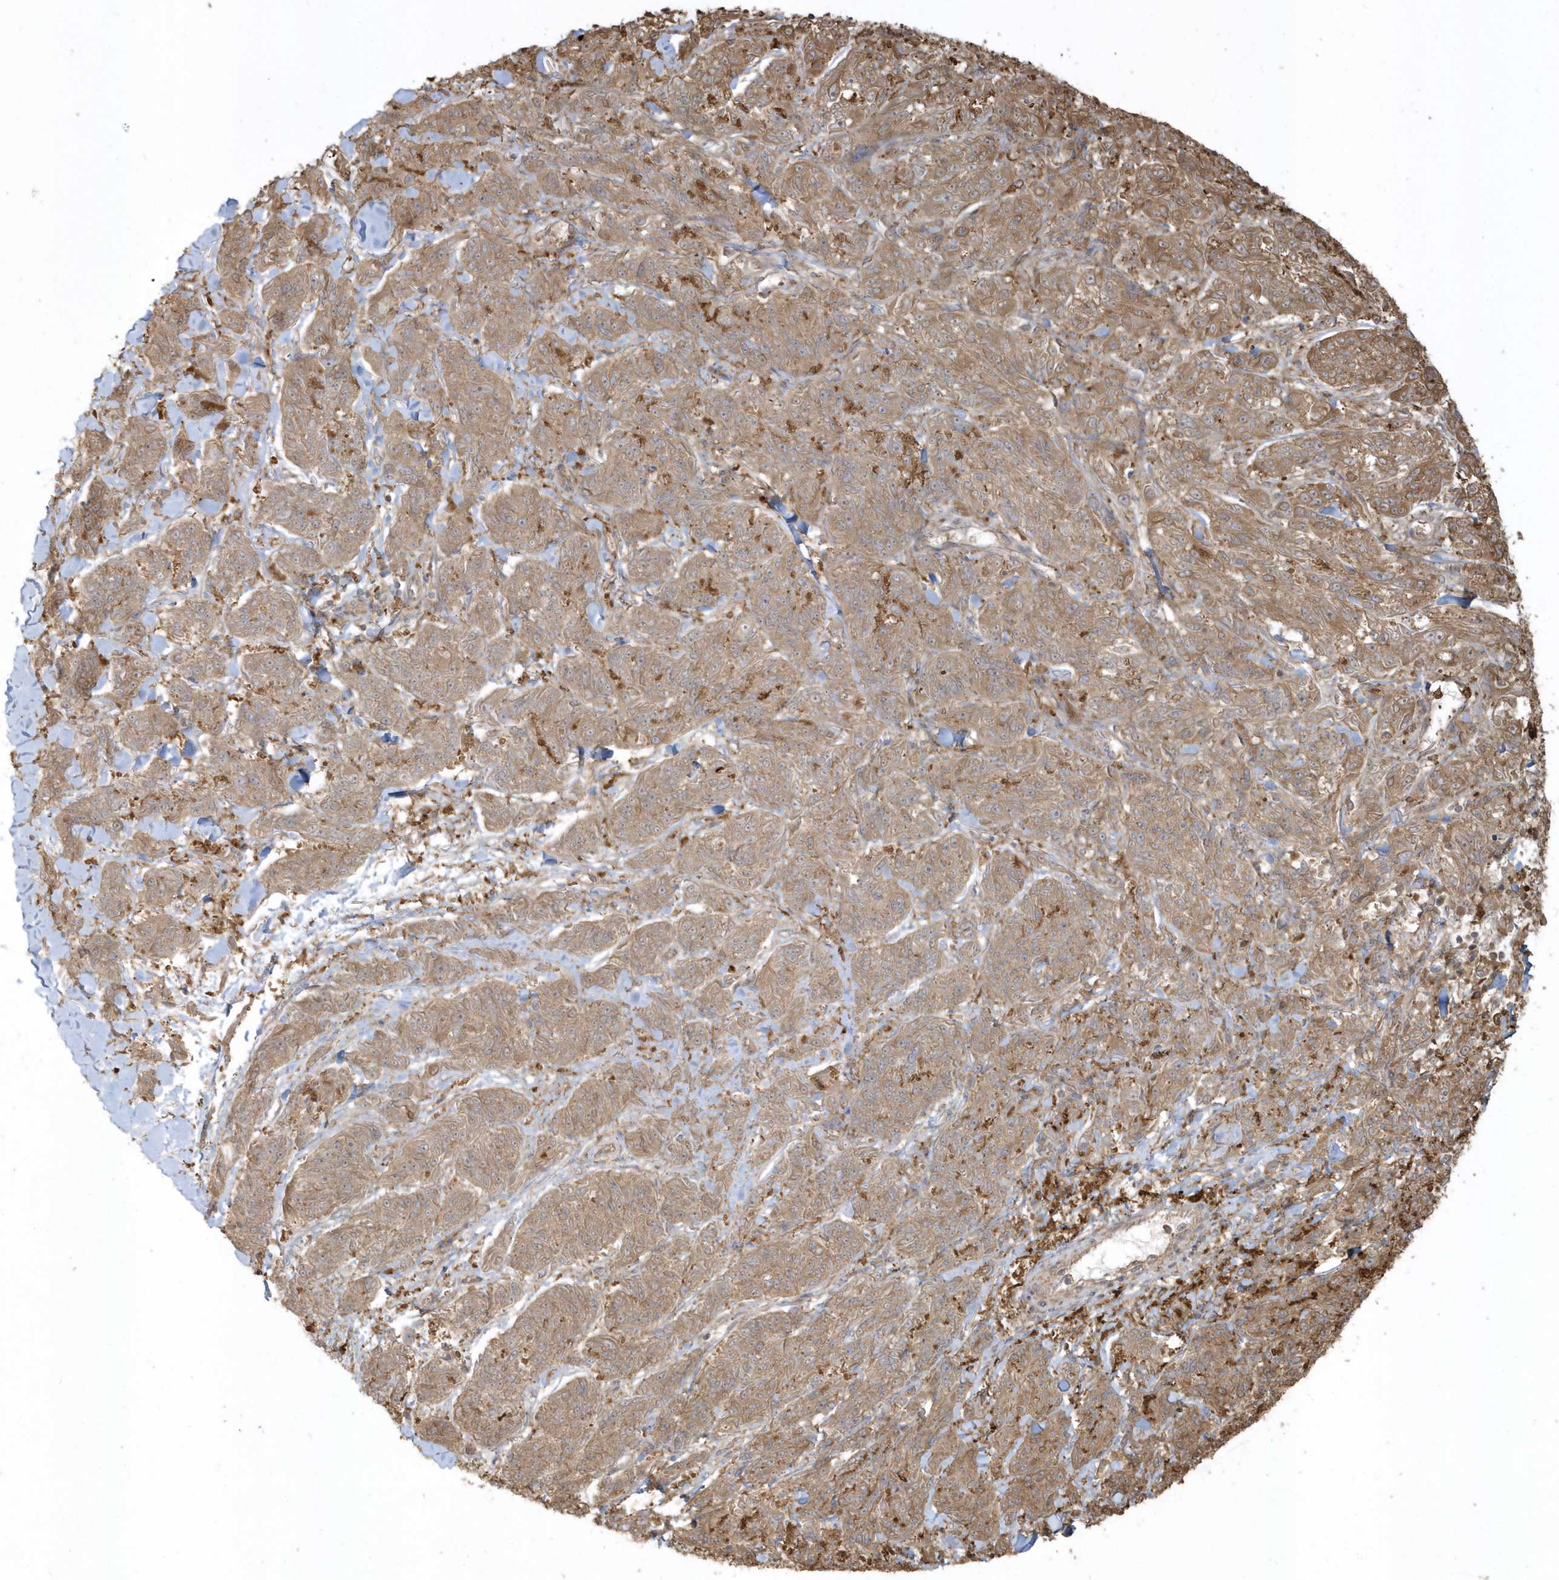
{"staining": {"intensity": "moderate", "quantity": ">75%", "location": "cytoplasmic/membranous"}, "tissue": "melanoma", "cell_type": "Tumor cells", "image_type": "cancer", "snomed": [{"axis": "morphology", "description": "Malignant melanoma, NOS"}, {"axis": "topography", "description": "Skin"}], "caption": "Human malignant melanoma stained with a brown dye demonstrates moderate cytoplasmic/membranous positive expression in approximately >75% of tumor cells.", "gene": "HNMT", "patient": {"sex": "male", "age": 53}}